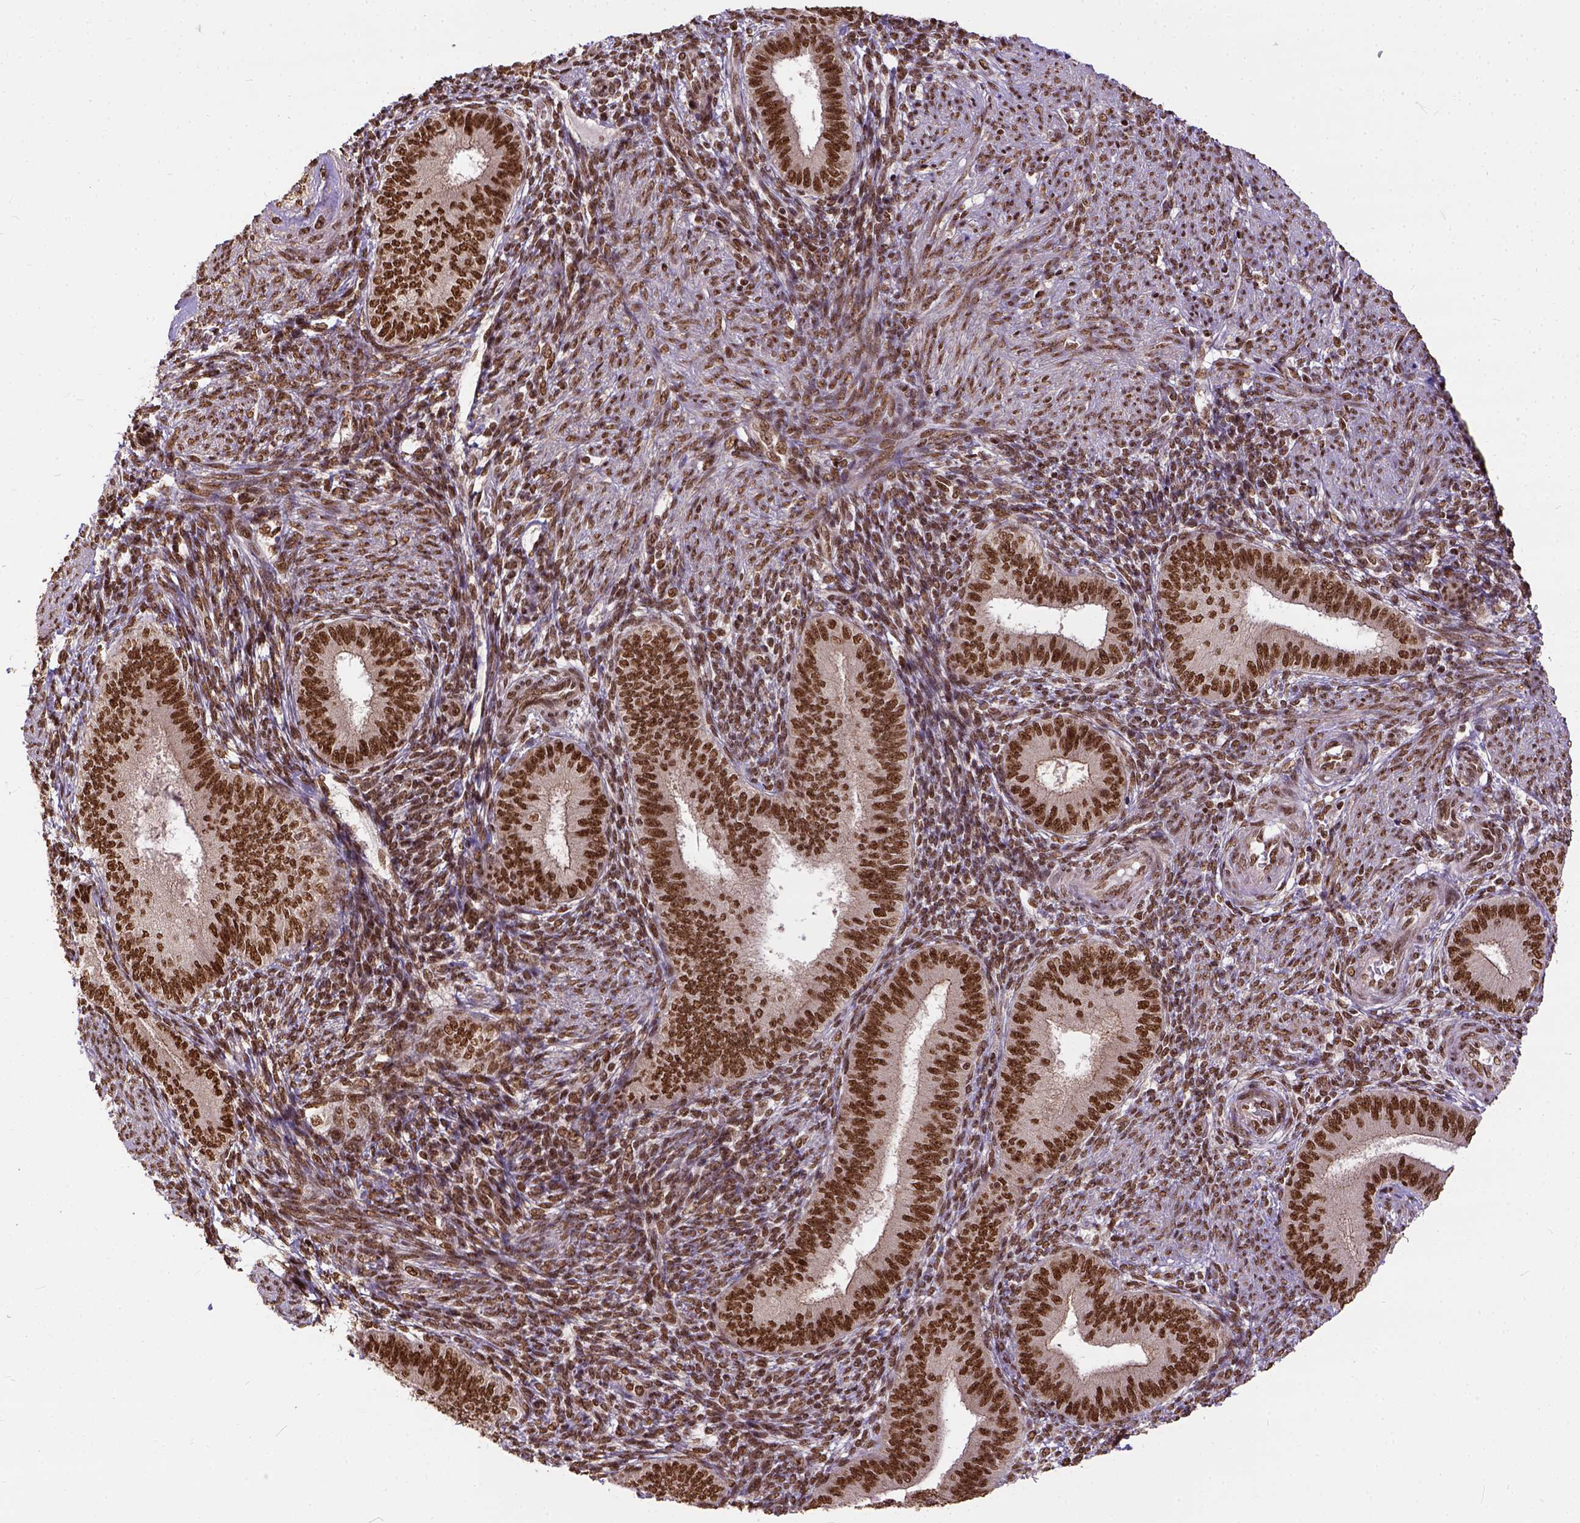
{"staining": {"intensity": "strong", "quantity": ">75%", "location": "nuclear"}, "tissue": "endometrium", "cell_type": "Cells in endometrial stroma", "image_type": "normal", "snomed": [{"axis": "morphology", "description": "Normal tissue, NOS"}, {"axis": "topography", "description": "Endometrium"}], "caption": "A brown stain labels strong nuclear staining of a protein in cells in endometrial stroma of unremarkable human endometrium.", "gene": "NACC1", "patient": {"sex": "female", "age": 39}}